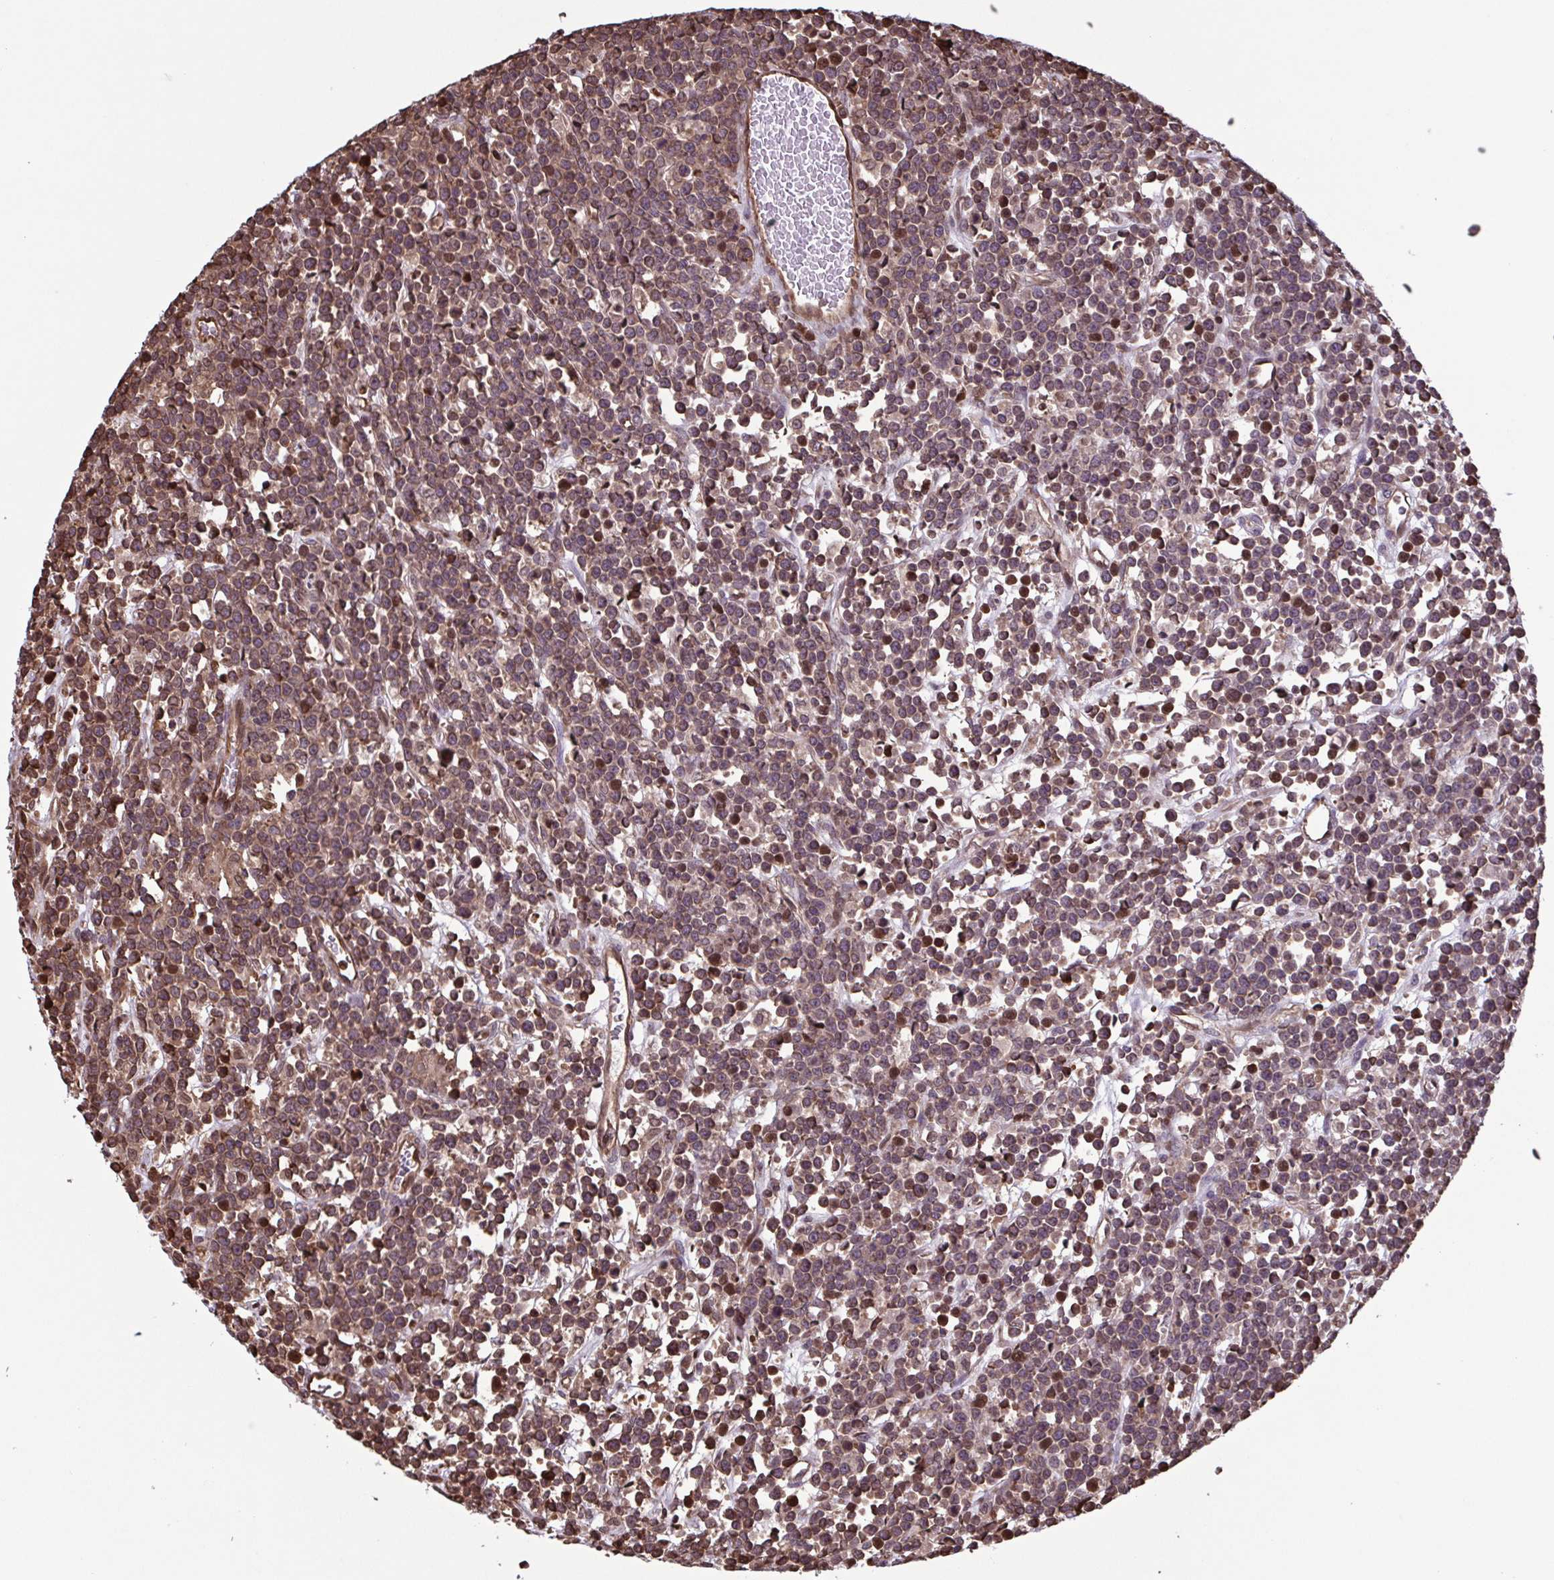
{"staining": {"intensity": "moderate", "quantity": ">75%", "location": "cytoplasmic/membranous,nuclear"}, "tissue": "lymphoma", "cell_type": "Tumor cells", "image_type": "cancer", "snomed": [{"axis": "morphology", "description": "Malignant lymphoma, non-Hodgkin's type, High grade"}, {"axis": "topography", "description": "Ovary"}], "caption": "Immunohistochemistry photomicrograph of neoplastic tissue: human high-grade malignant lymphoma, non-Hodgkin's type stained using IHC shows medium levels of moderate protein expression localized specifically in the cytoplasmic/membranous and nuclear of tumor cells, appearing as a cytoplasmic/membranous and nuclear brown color.", "gene": "SEC63", "patient": {"sex": "female", "age": 56}}